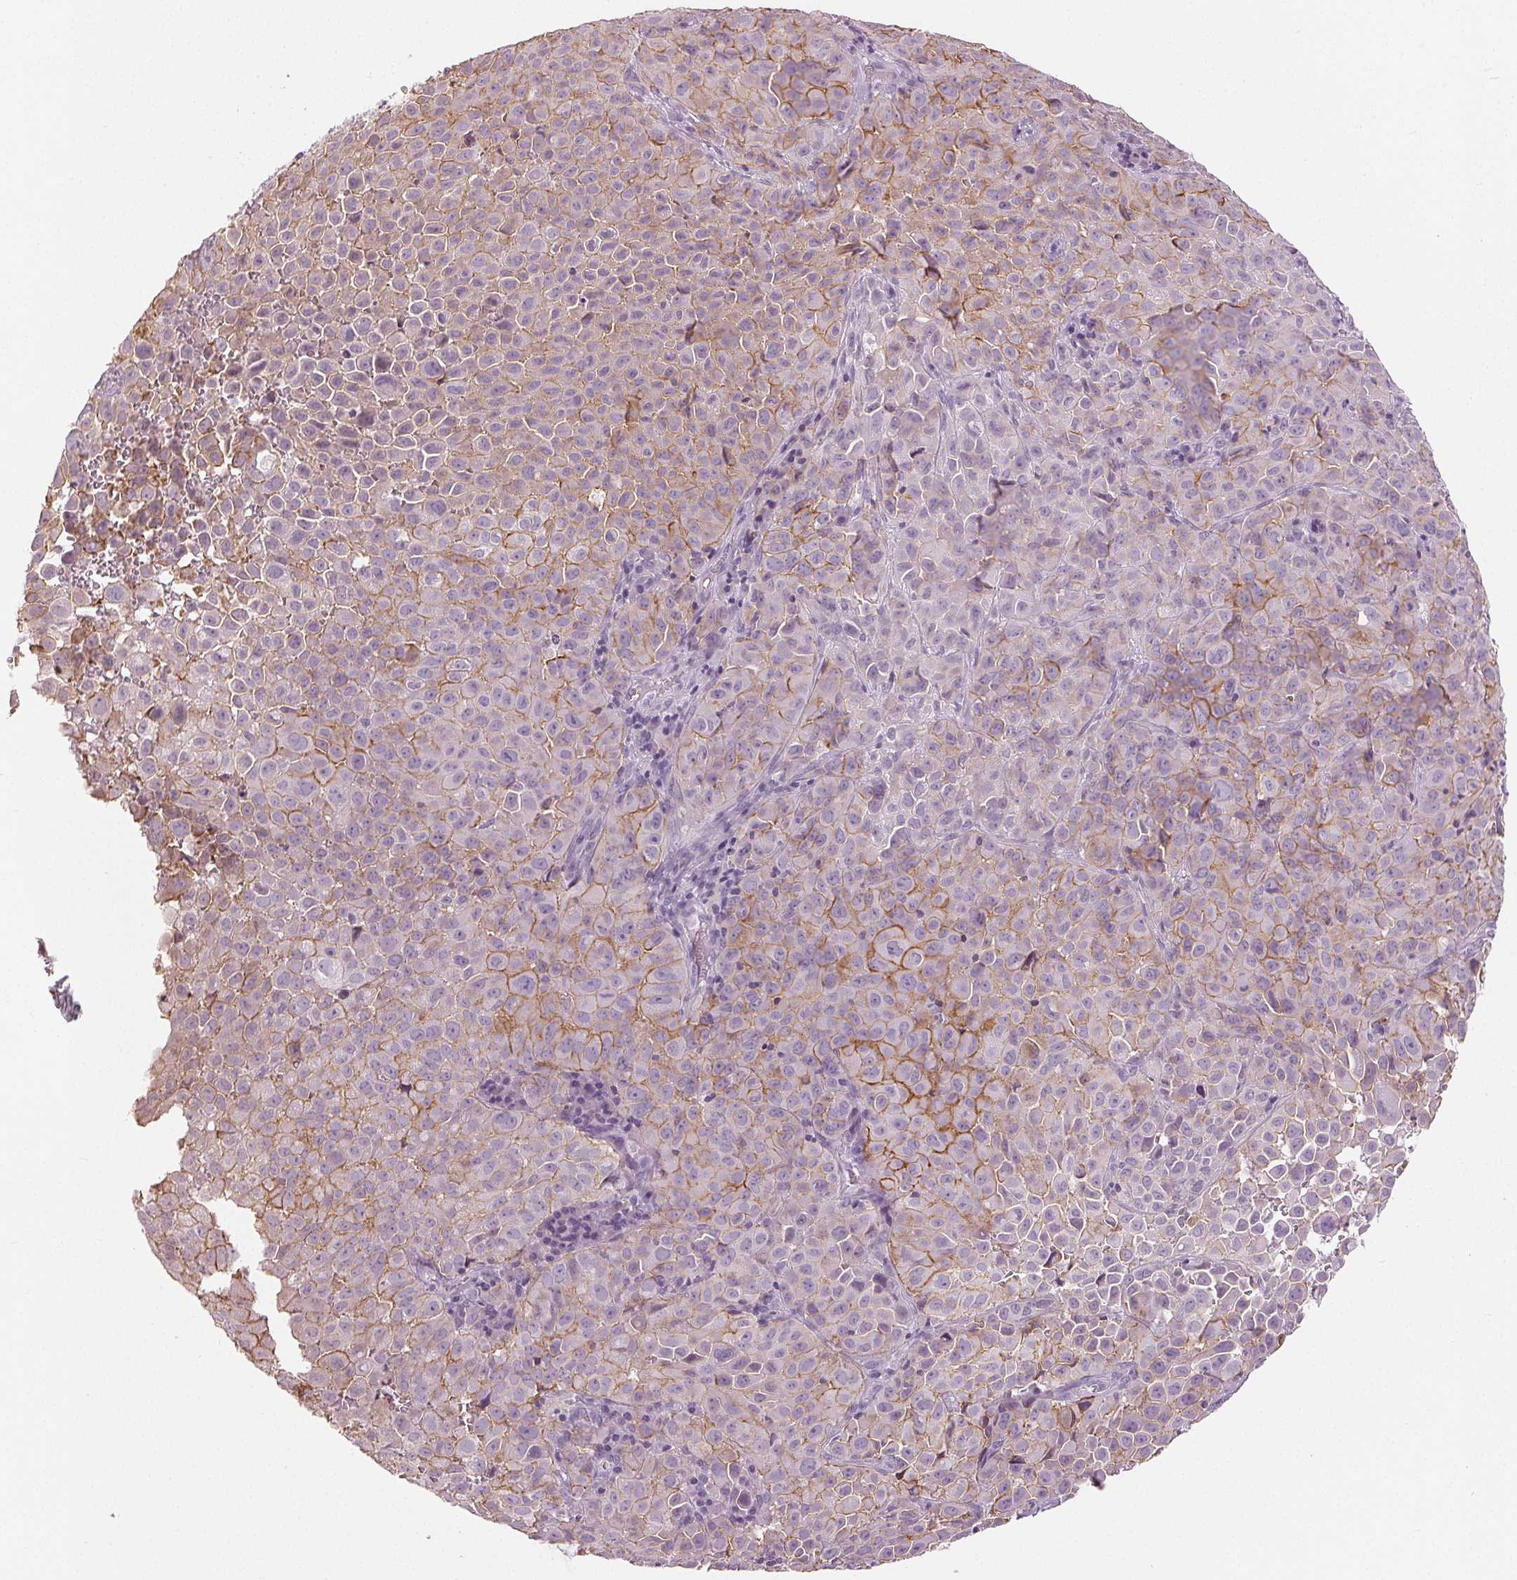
{"staining": {"intensity": "moderate", "quantity": "25%-75%", "location": "cytoplasmic/membranous"}, "tissue": "cervical cancer", "cell_type": "Tumor cells", "image_type": "cancer", "snomed": [{"axis": "morphology", "description": "Squamous cell carcinoma, NOS"}, {"axis": "topography", "description": "Cervix"}], "caption": "A brown stain shows moderate cytoplasmic/membranous staining of a protein in cervical cancer tumor cells. The protein of interest is shown in brown color, while the nuclei are stained blue.", "gene": "MISP", "patient": {"sex": "female", "age": 55}}